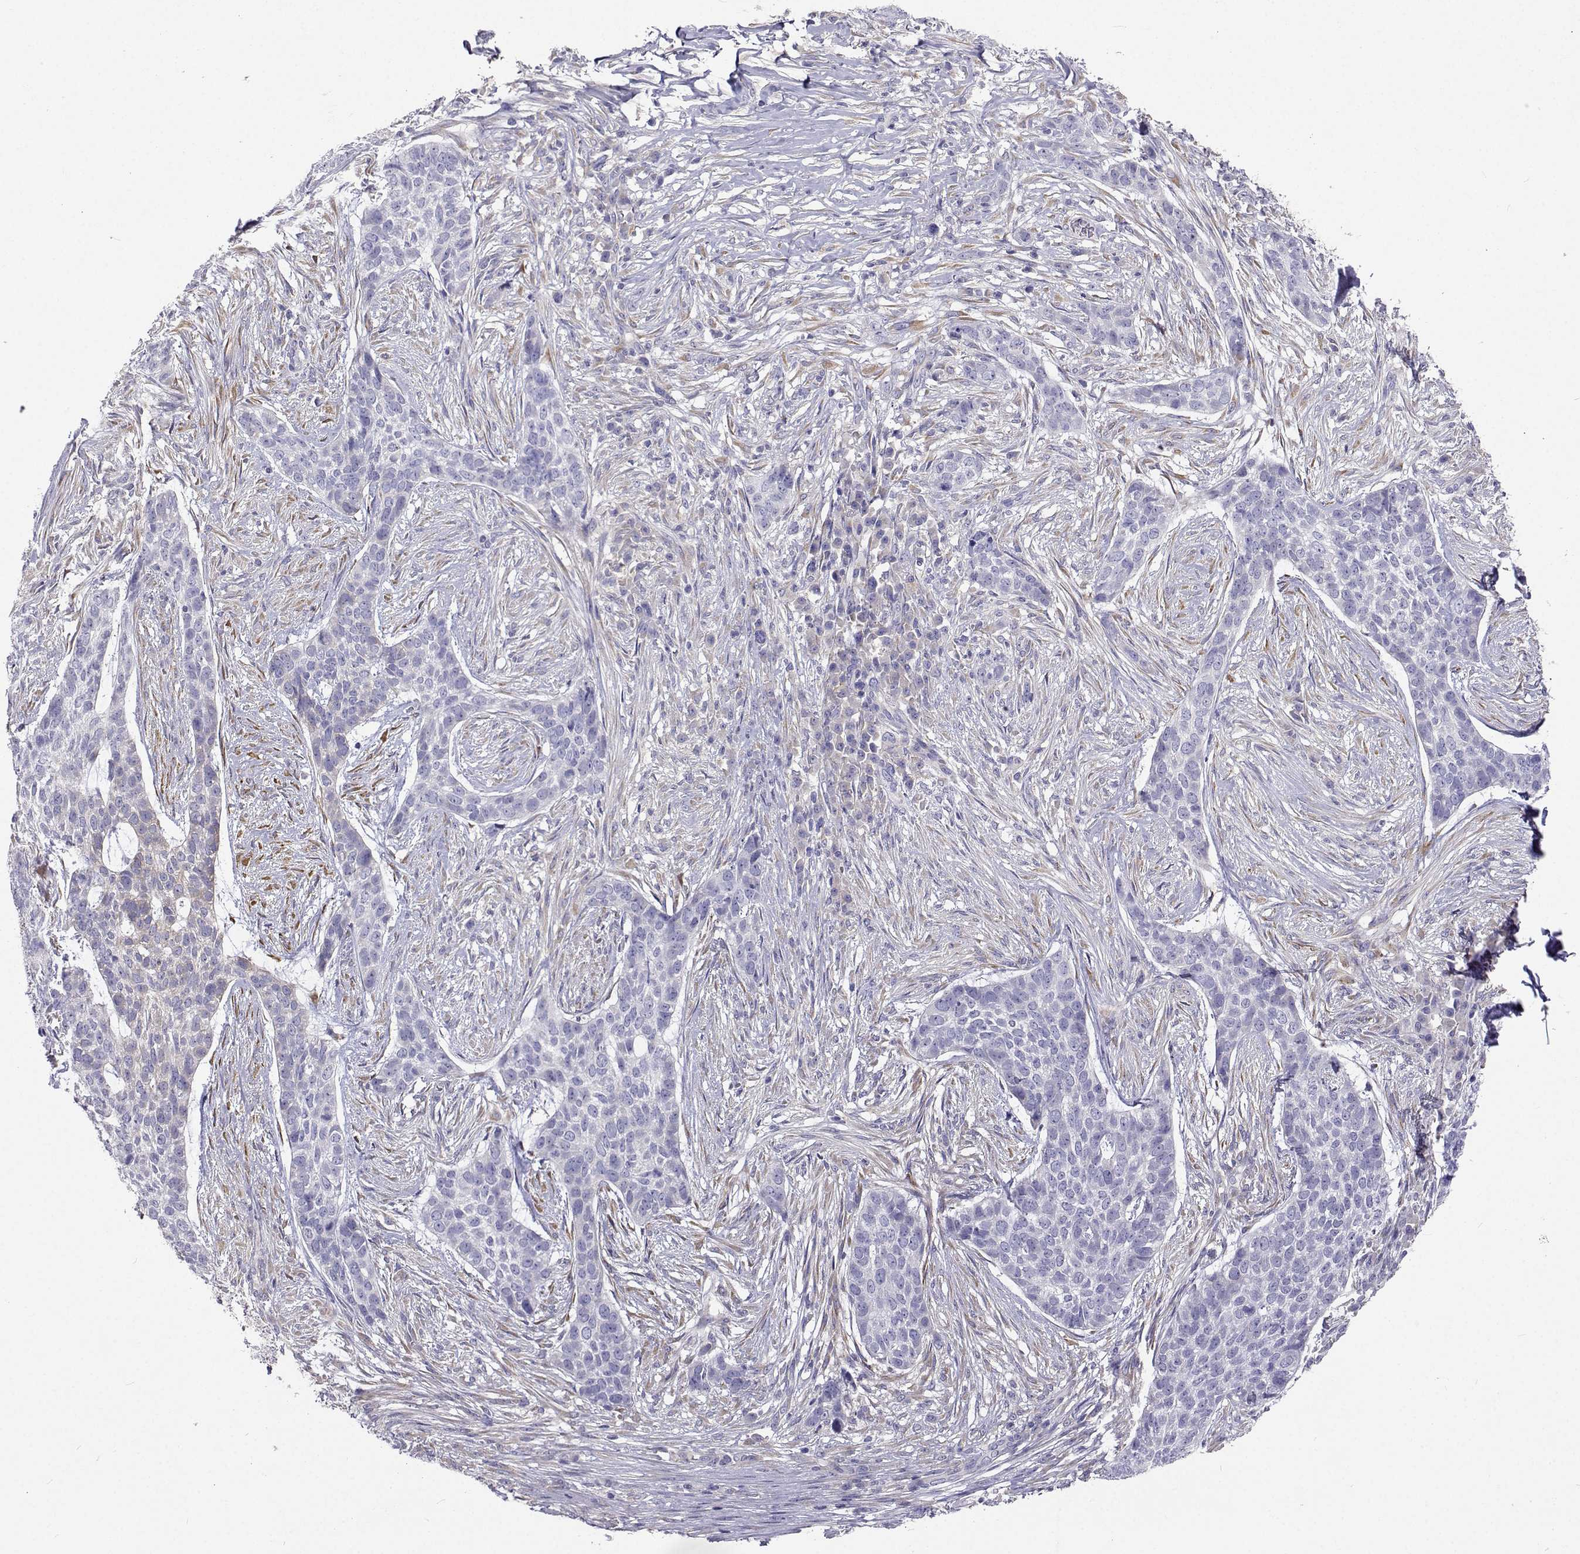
{"staining": {"intensity": "negative", "quantity": "none", "location": "none"}, "tissue": "skin cancer", "cell_type": "Tumor cells", "image_type": "cancer", "snomed": [{"axis": "morphology", "description": "Basal cell carcinoma"}, {"axis": "topography", "description": "Skin"}], "caption": "Photomicrograph shows no significant protein staining in tumor cells of skin cancer (basal cell carcinoma).", "gene": "LHFPL7", "patient": {"sex": "female", "age": 69}}